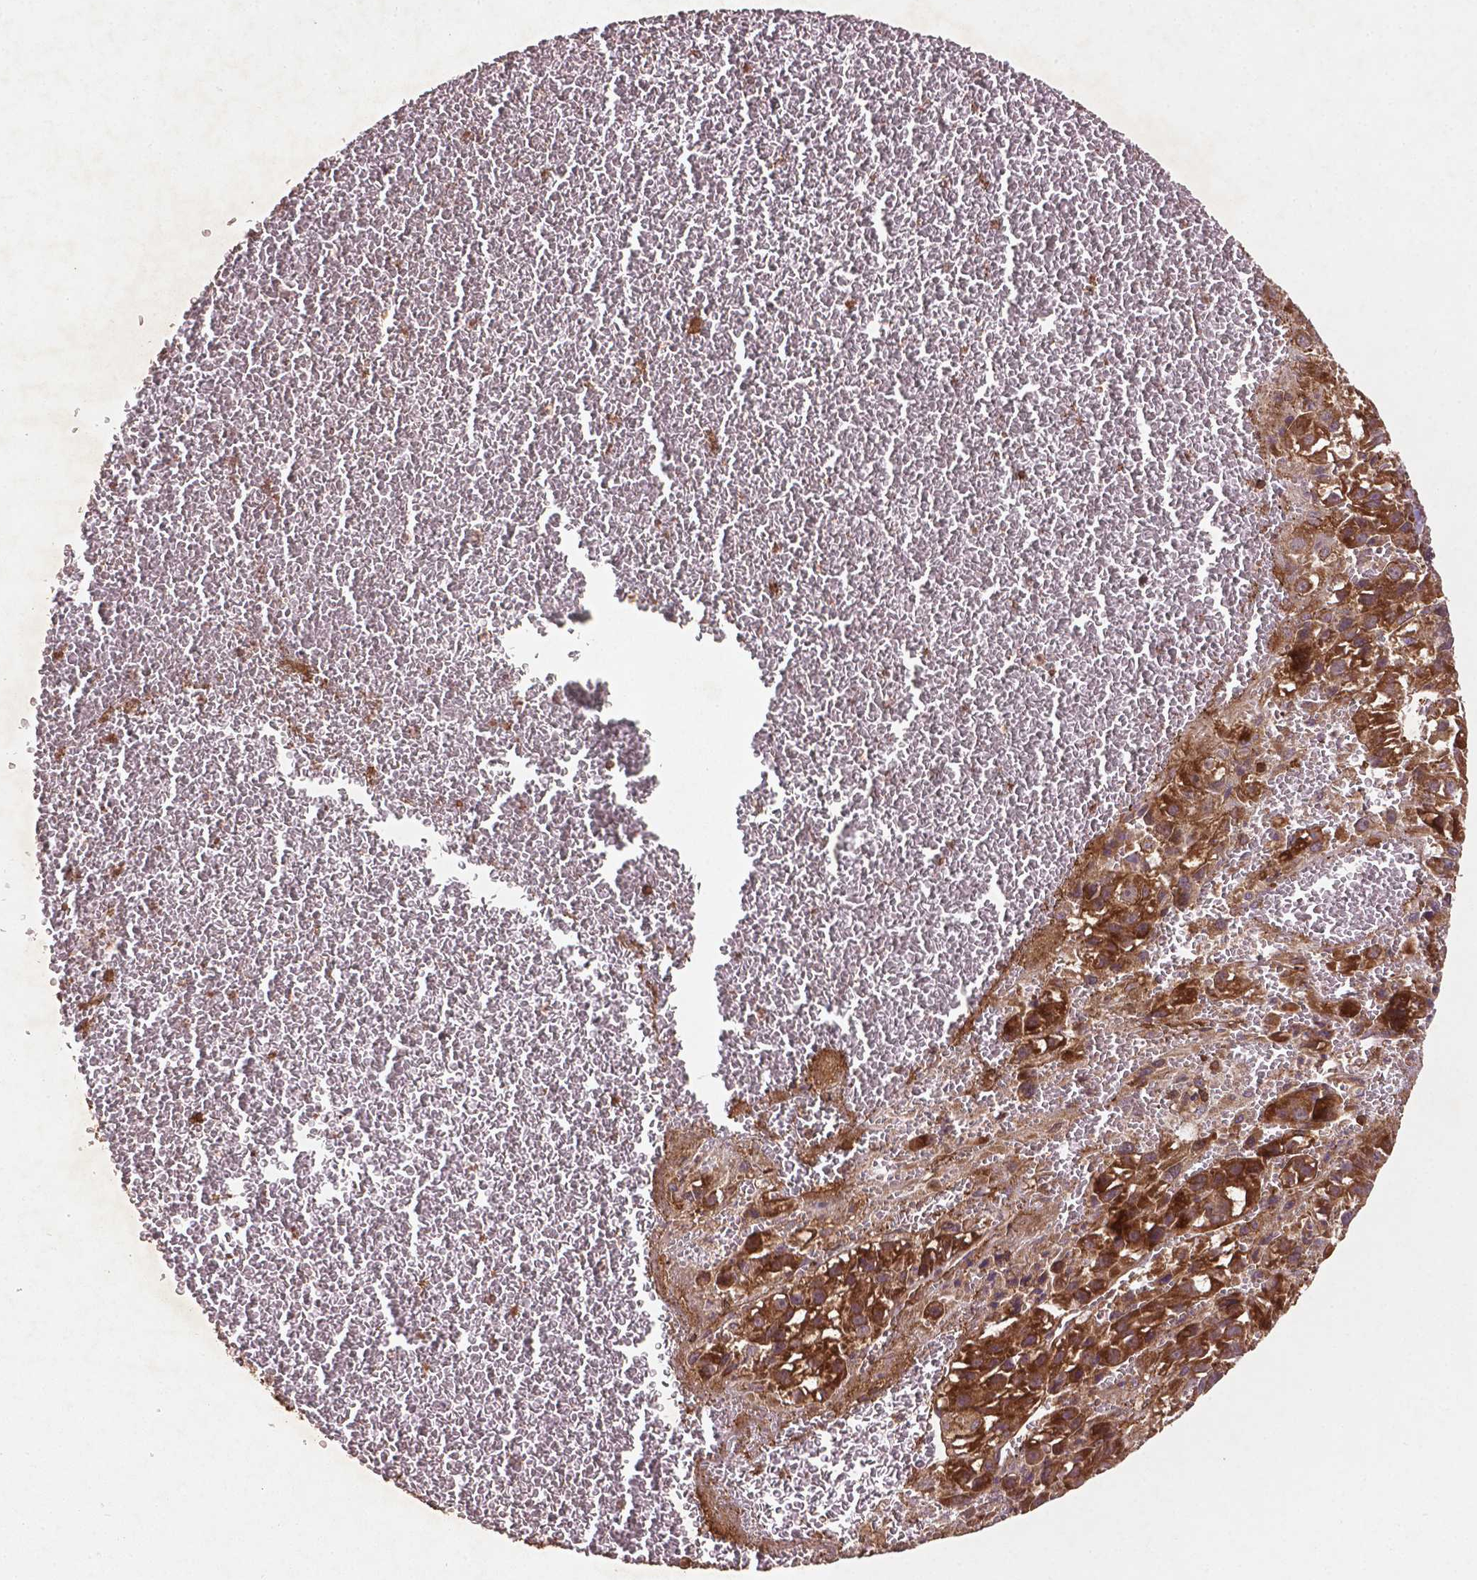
{"staining": {"intensity": "moderate", "quantity": ">75%", "location": "cytoplasmic/membranous"}, "tissue": "liver cancer", "cell_type": "Tumor cells", "image_type": "cancer", "snomed": [{"axis": "morphology", "description": "Carcinoma, Hepatocellular, NOS"}, {"axis": "topography", "description": "Liver"}], "caption": "Brown immunohistochemical staining in liver cancer (hepatocellular carcinoma) shows moderate cytoplasmic/membranous positivity in approximately >75% of tumor cells.", "gene": "ZMYND19", "patient": {"sex": "female", "age": 70}}